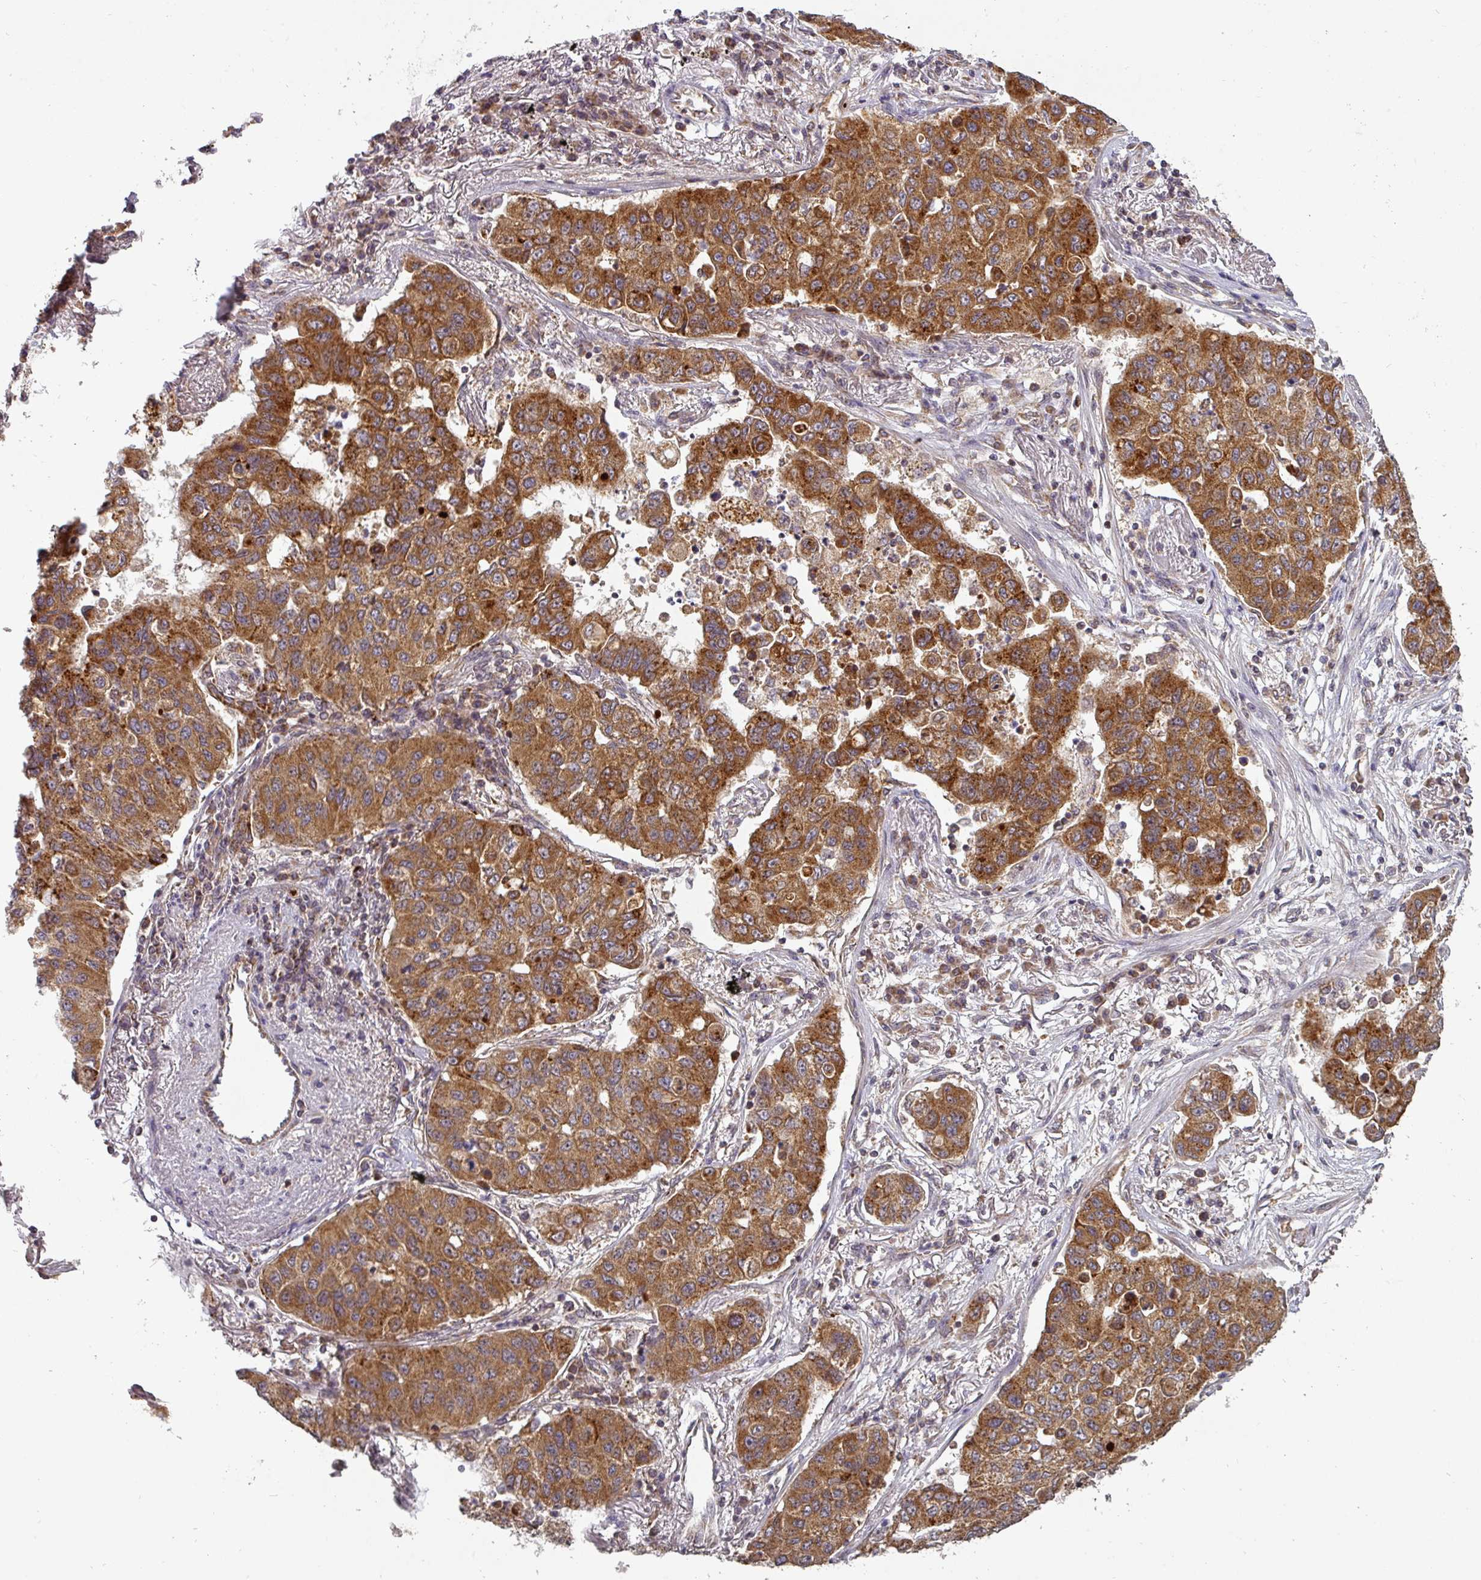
{"staining": {"intensity": "strong", "quantity": ">75%", "location": "cytoplasmic/membranous"}, "tissue": "lung cancer", "cell_type": "Tumor cells", "image_type": "cancer", "snomed": [{"axis": "morphology", "description": "Squamous cell carcinoma, NOS"}, {"axis": "topography", "description": "Lung"}], "caption": "Squamous cell carcinoma (lung) stained for a protein reveals strong cytoplasmic/membranous positivity in tumor cells. The protein is stained brown, and the nuclei are stained in blue (DAB (3,3'-diaminobenzidine) IHC with brightfield microscopy, high magnification).", "gene": "MRPS16", "patient": {"sex": "male", "age": 74}}